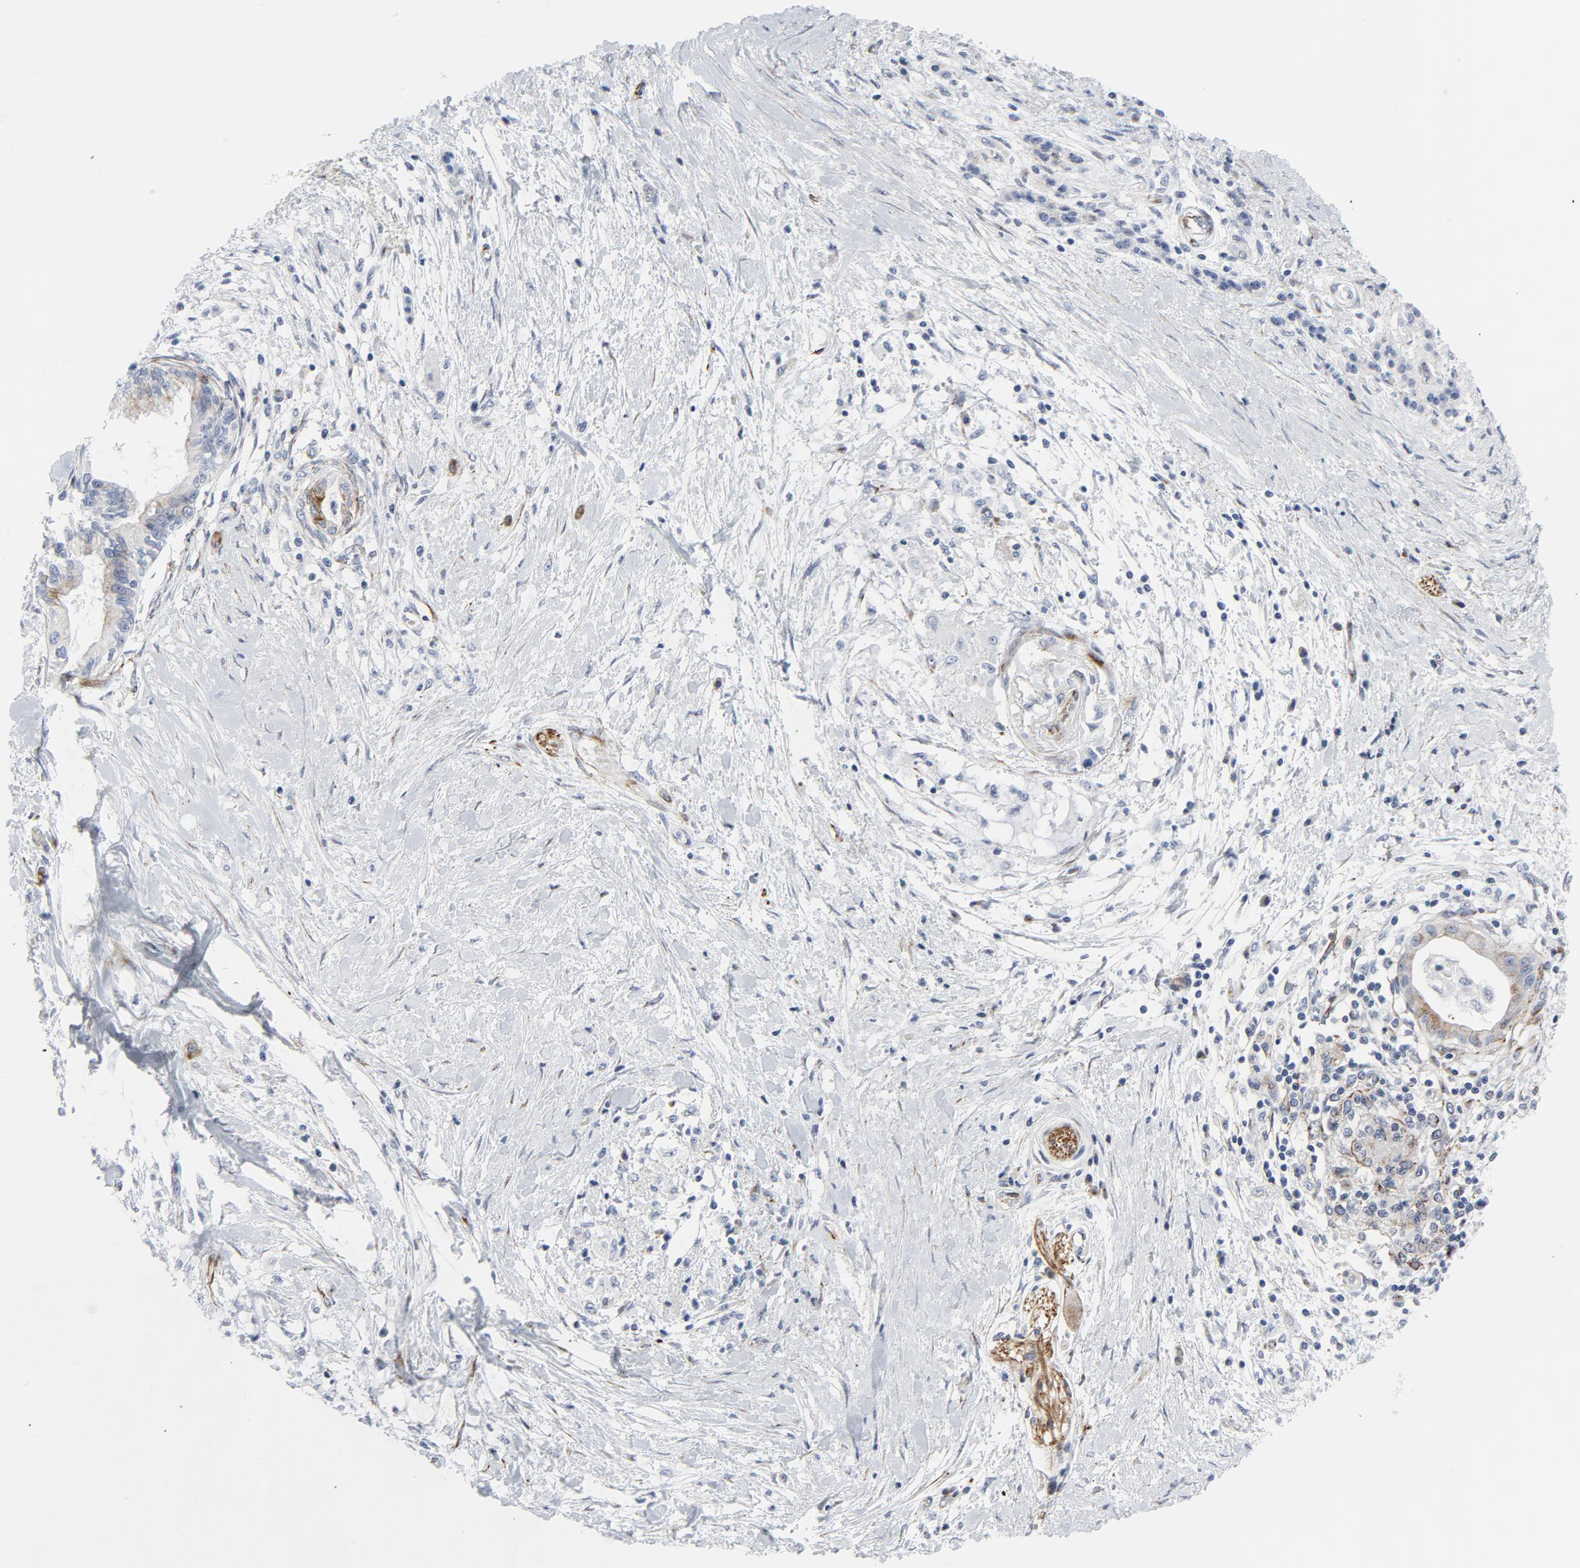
{"staining": {"intensity": "weak", "quantity": "<25%", "location": "cytoplasmic/membranous"}, "tissue": "pancreatic cancer", "cell_type": "Tumor cells", "image_type": "cancer", "snomed": [{"axis": "morphology", "description": "Adenocarcinoma, NOS"}, {"axis": "topography", "description": "Pancreas"}], "caption": "Immunohistochemical staining of human pancreatic cancer (adenocarcinoma) demonstrates no significant staining in tumor cells.", "gene": "TUBB1", "patient": {"sex": "female", "age": 64}}